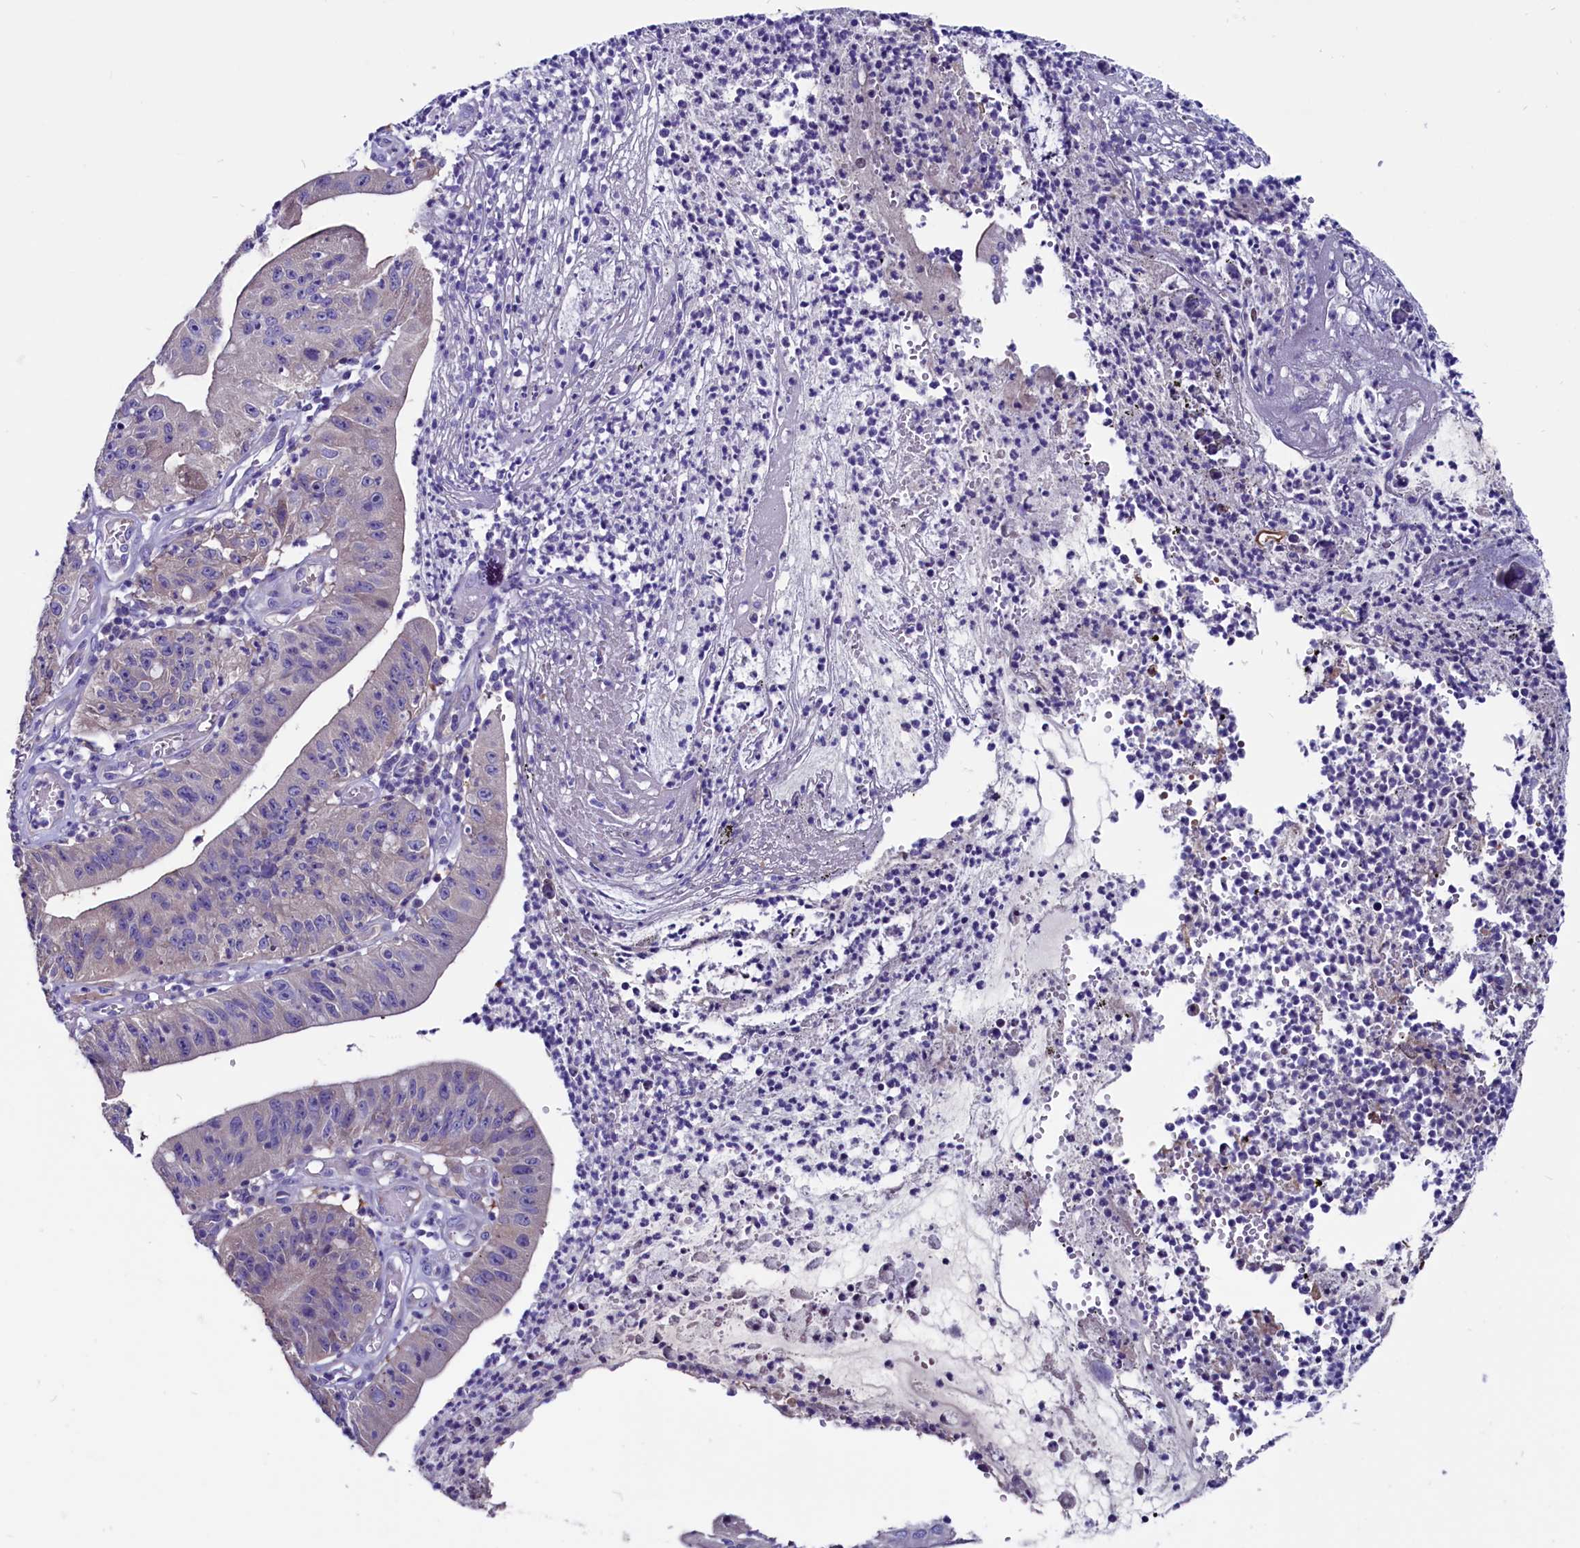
{"staining": {"intensity": "negative", "quantity": "none", "location": "none"}, "tissue": "stomach cancer", "cell_type": "Tumor cells", "image_type": "cancer", "snomed": [{"axis": "morphology", "description": "Adenocarcinoma, NOS"}, {"axis": "topography", "description": "Stomach"}], "caption": "Adenocarcinoma (stomach) was stained to show a protein in brown. There is no significant expression in tumor cells.", "gene": "CCBE1", "patient": {"sex": "male", "age": 59}}